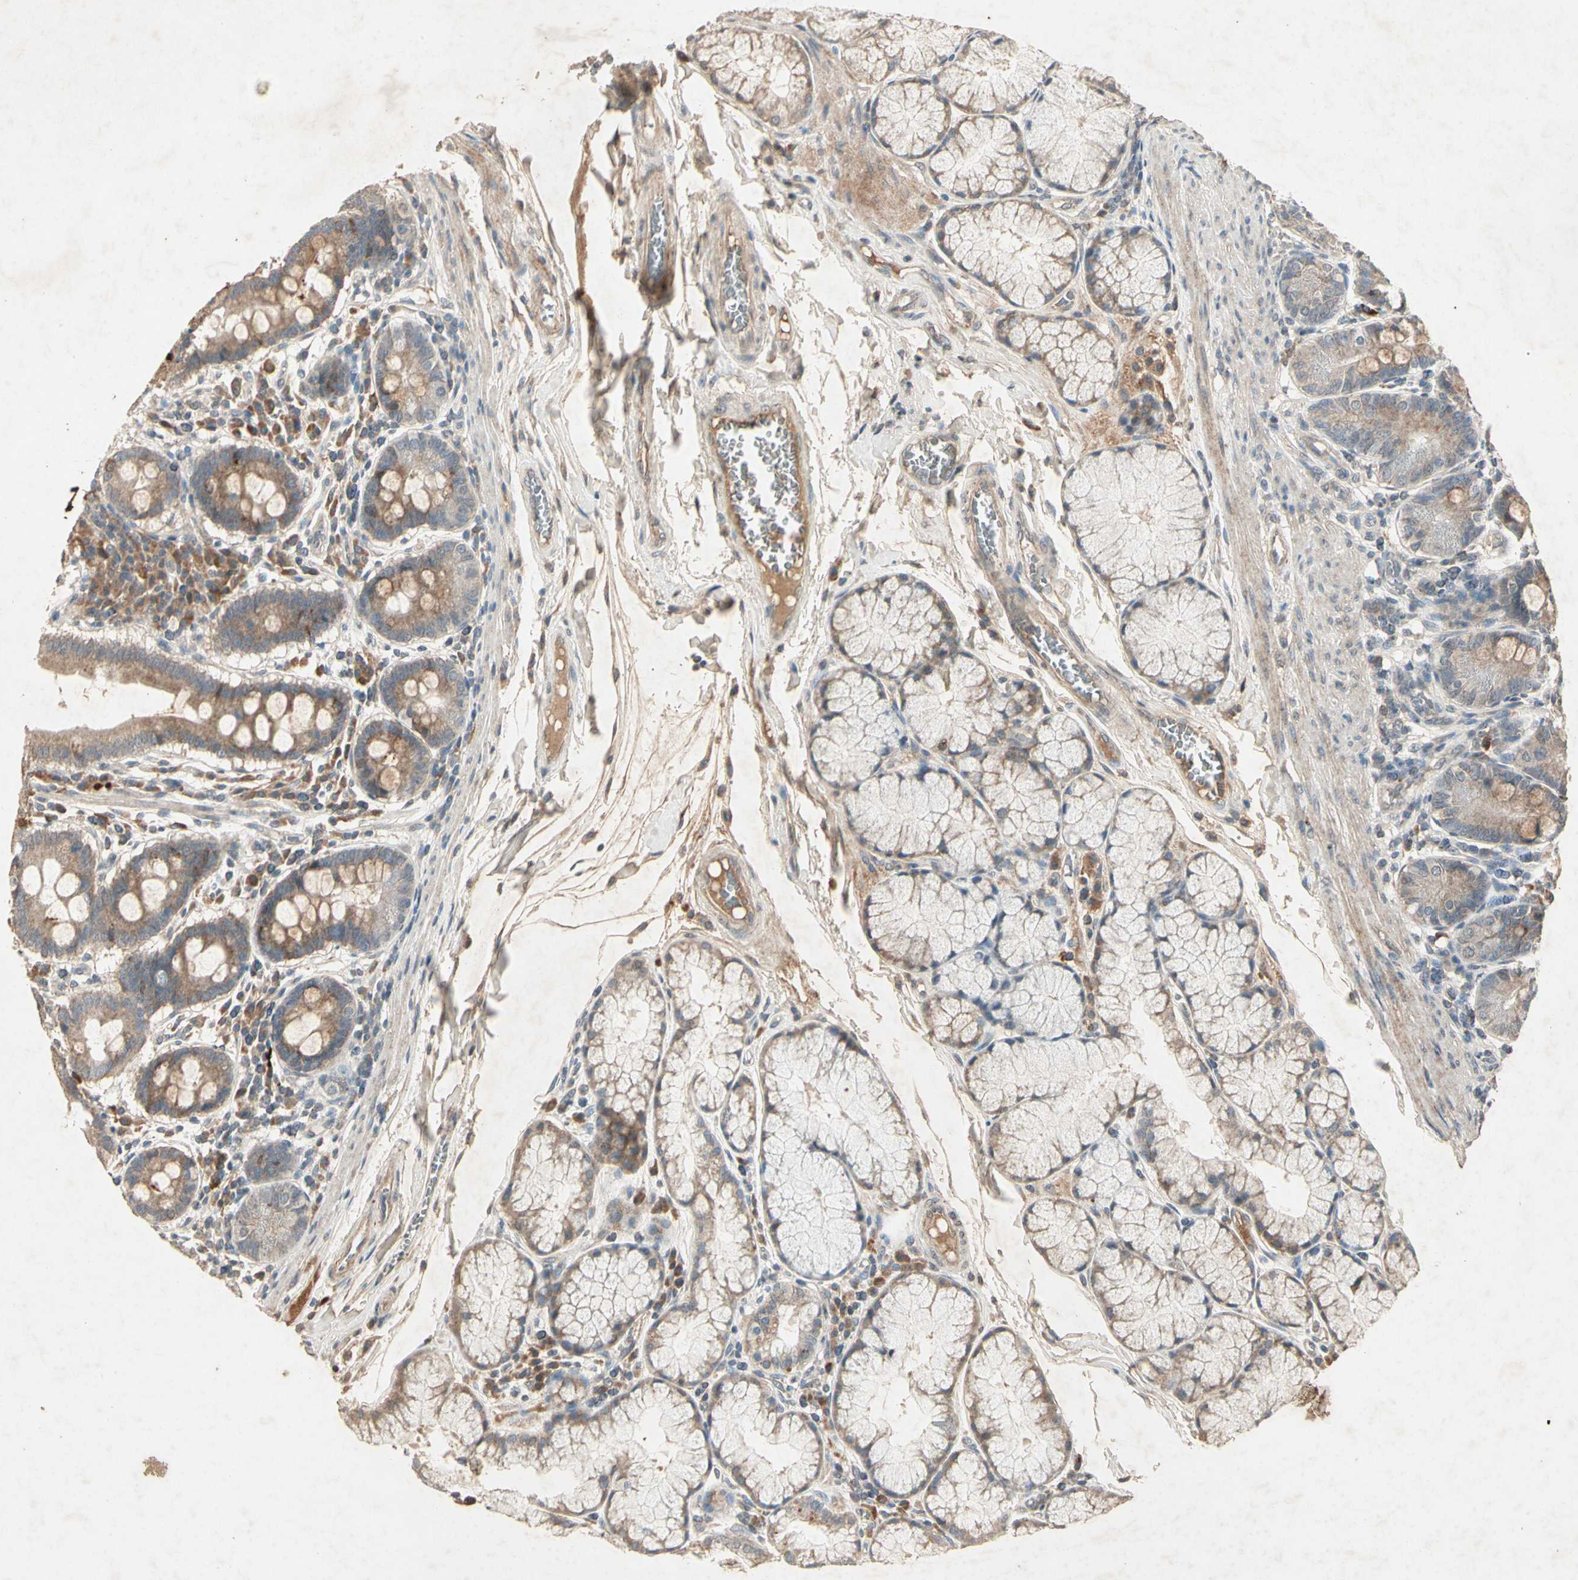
{"staining": {"intensity": "weak", "quantity": ">75%", "location": "cytoplasmic/membranous"}, "tissue": "duodenum", "cell_type": "Glandular cells", "image_type": "normal", "snomed": [{"axis": "morphology", "description": "Normal tissue, NOS"}, {"axis": "topography", "description": "Duodenum"}], "caption": "Glandular cells reveal low levels of weak cytoplasmic/membranous staining in about >75% of cells in normal human duodenum. The protein of interest is stained brown, and the nuclei are stained in blue (DAB (3,3'-diaminobenzidine) IHC with brightfield microscopy, high magnification).", "gene": "GPLD1", "patient": {"sex": "male", "age": 50}}